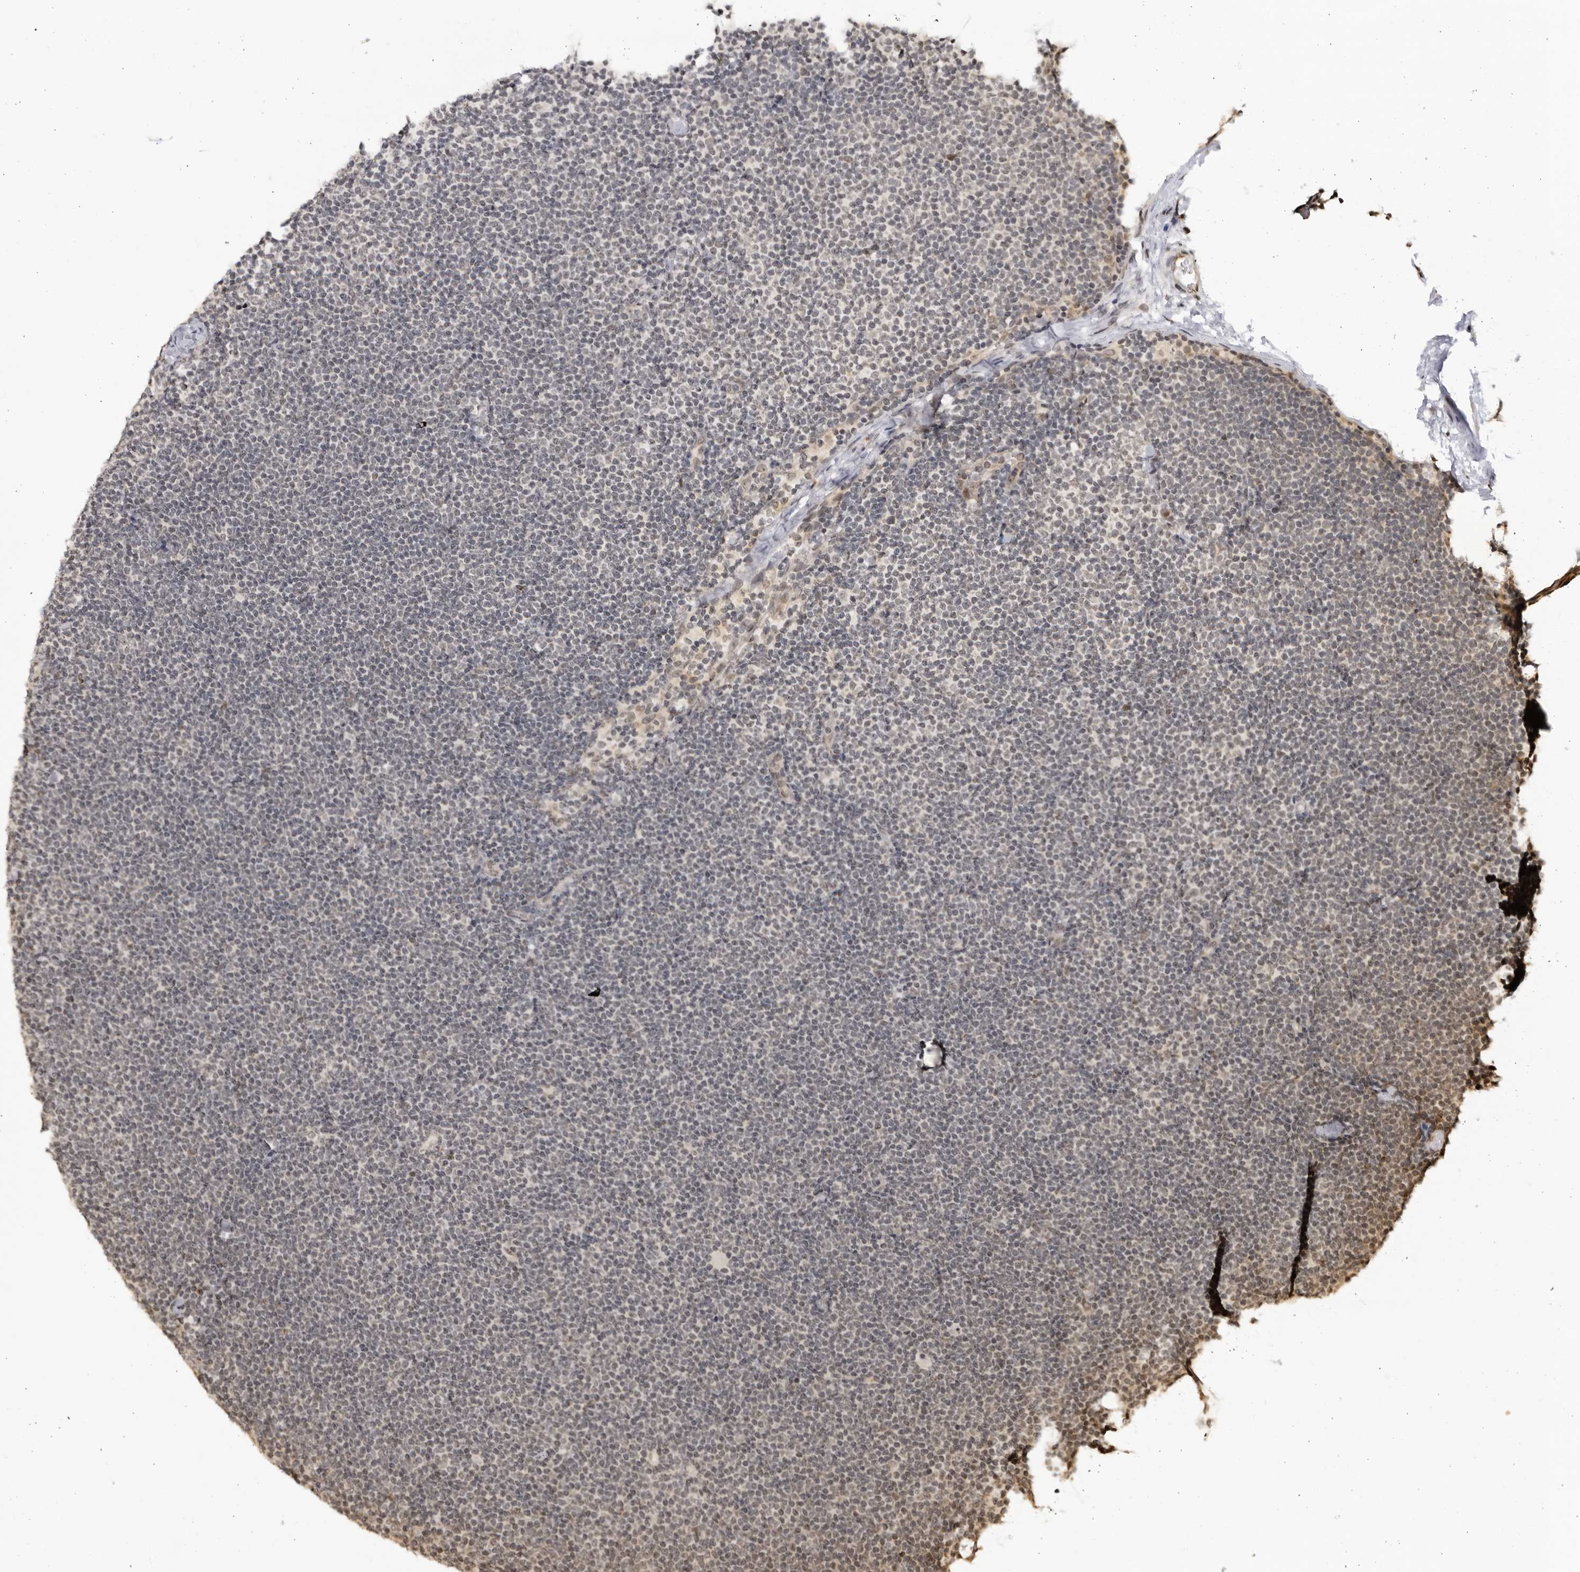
{"staining": {"intensity": "negative", "quantity": "none", "location": "none"}, "tissue": "lymphoma", "cell_type": "Tumor cells", "image_type": "cancer", "snomed": [{"axis": "morphology", "description": "Malignant lymphoma, non-Hodgkin's type, Low grade"}, {"axis": "topography", "description": "Lymph node"}], "caption": "High power microscopy image of an immunohistochemistry photomicrograph of malignant lymphoma, non-Hodgkin's type (low-grade), revealing no significant staining in tumor cells. (DAB (3,3'-diaminobenzidine) immunohistochemistry, high magnification).", "gene": "RASGEF1C", "patient": {"sex": "female", "age": 53}}